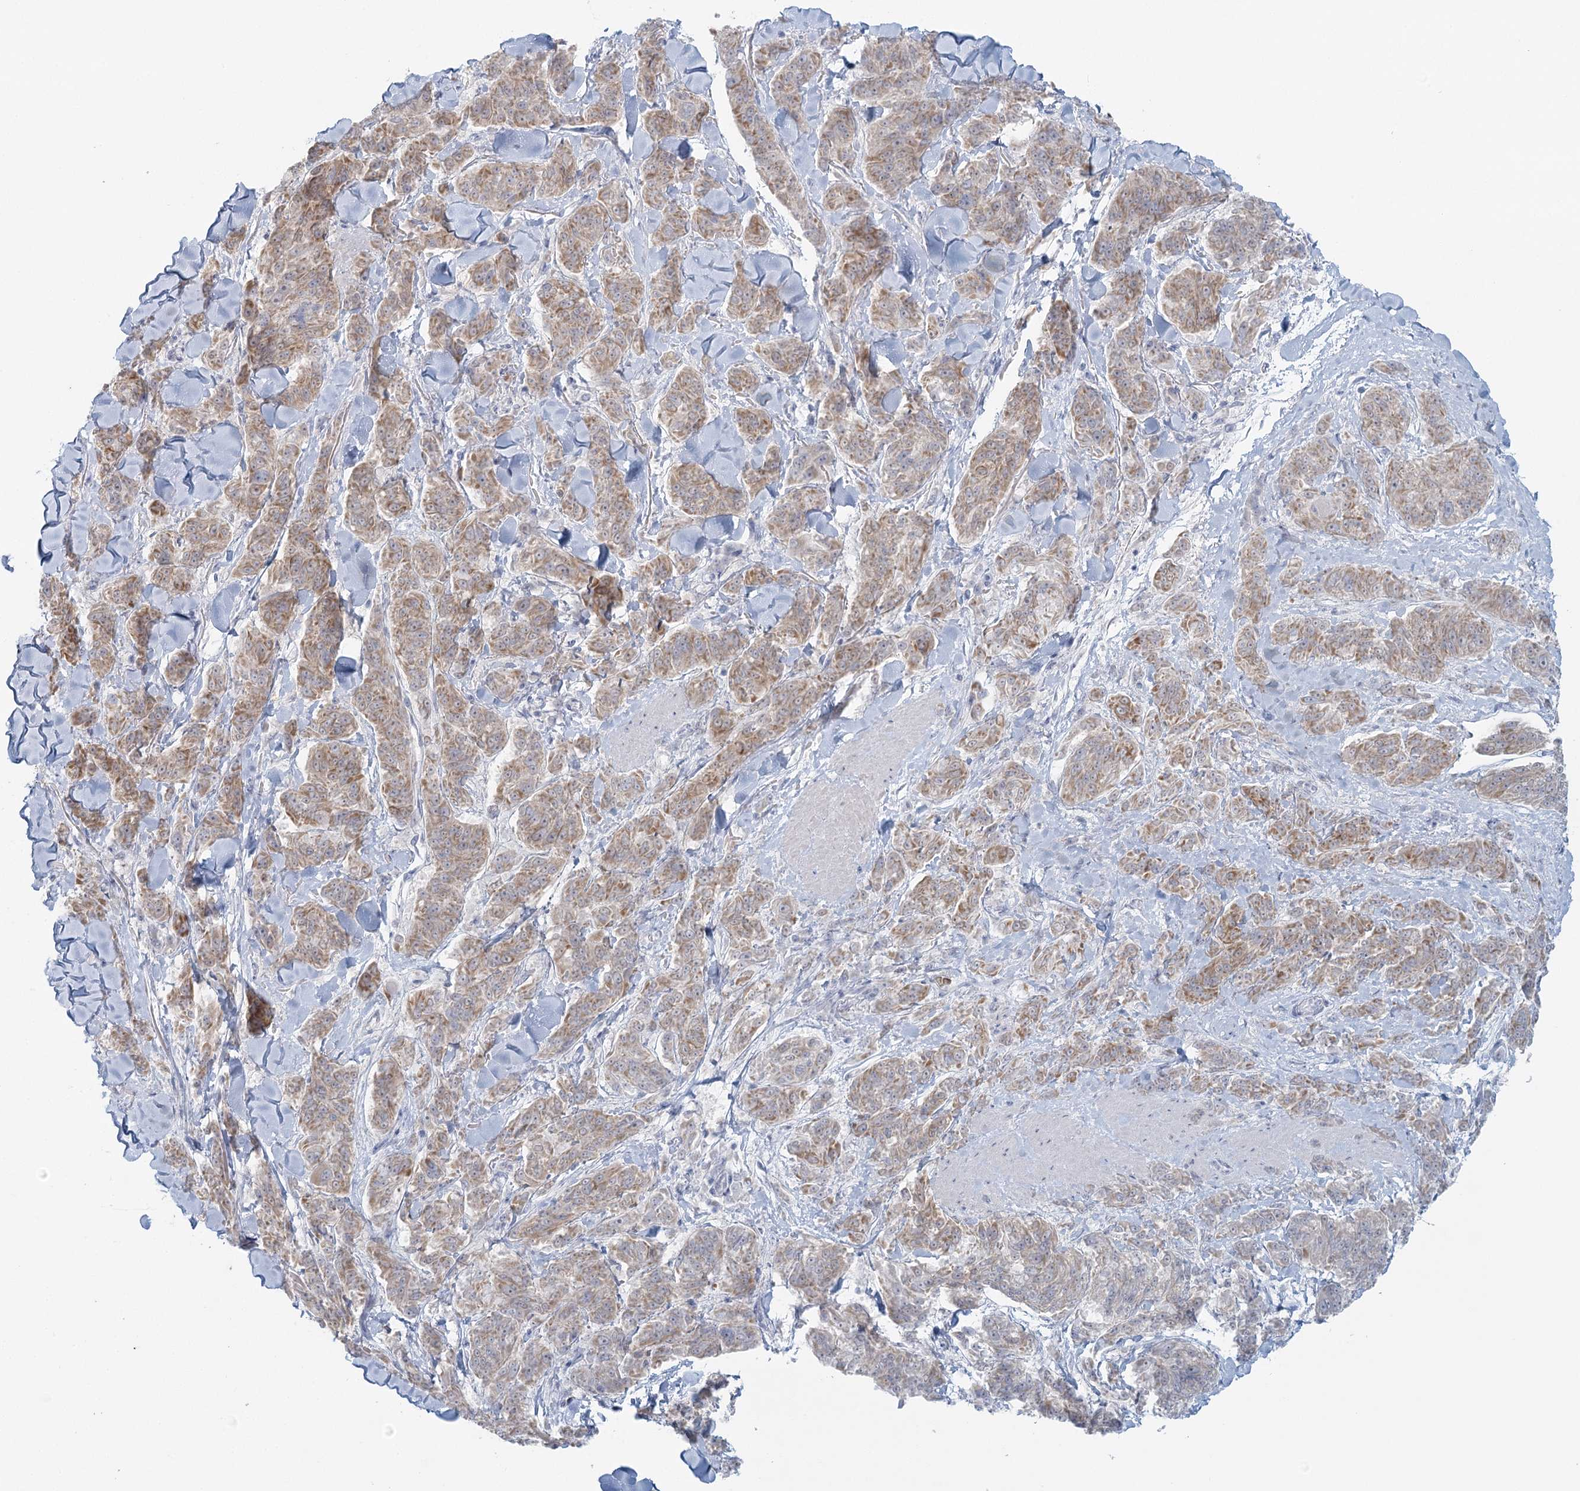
{"staining": {"intensity": "weak", "quantity": ">75%", "location": "cytoplasmic/membranous"}, "tissue": "melanoma", "cell_type": "Tumor cells", "image_type": "cancer", "snomed": [{"axis": "morphology", "description": "Malignant melanoma, NOS"}, {"axis": "topography", "description": "Skin"}], "caption": "An immunohistochemistry image of neoplastic tissue is shown. Protein staining in brown shows weak cytoplasmic/membranous positivity in melanoma within tumor cells. The staining is performed using DAB brown chromogen to label protein expression. The nuclei are counter-stained blue using hematoxylin.", "gene": "BPHL", "patient": {"sex": "male", "age": 53}}